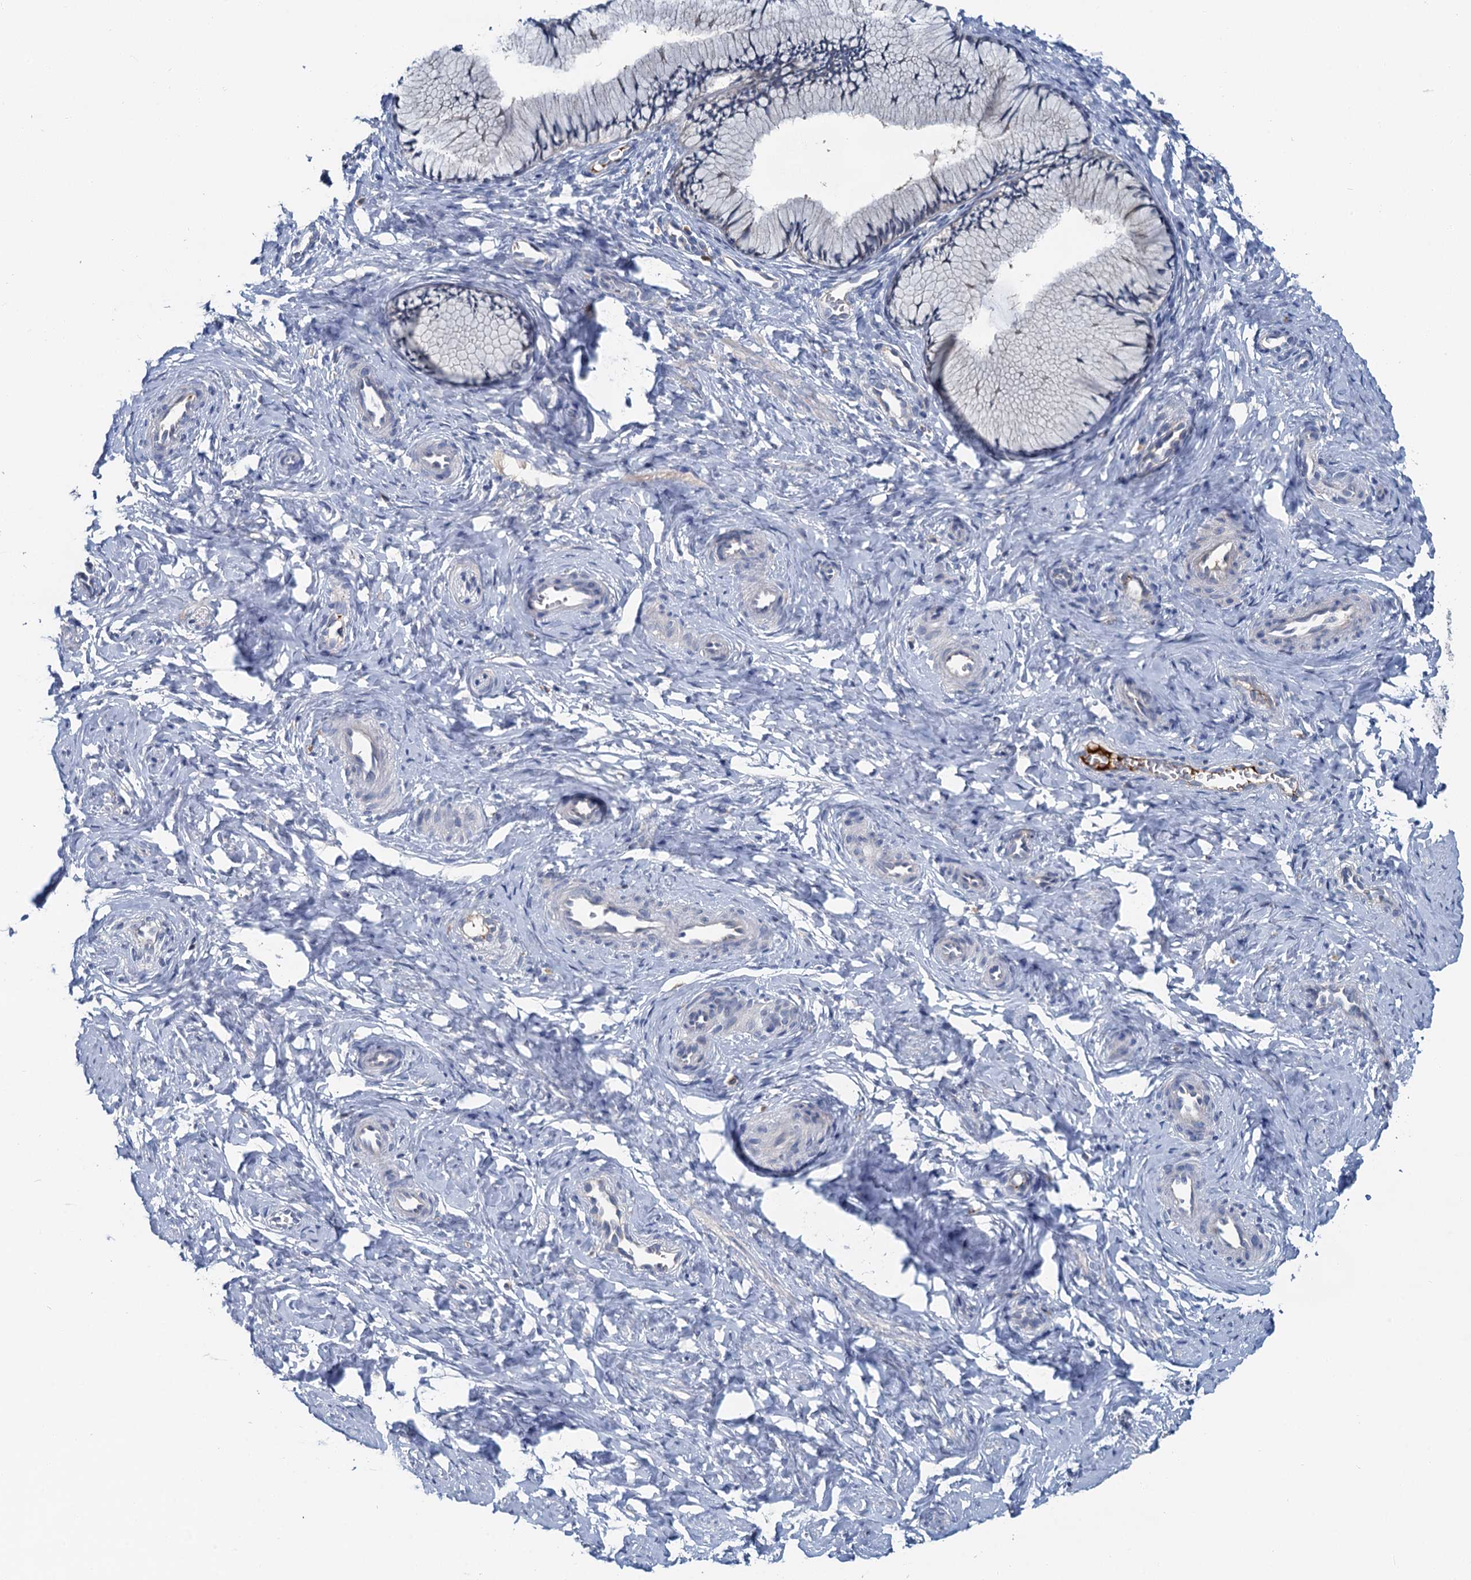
{"staining": {"intensity": "negative", "quantity": "none", "location": "none"}, "tissue": "cervix", "cell_type": "Glandular cells", "image_type": "normal", "snomed": [{"axis": "morphology", "description": "Normal tissue, NOS"}, {"axis": "topography", "description": "Cervix"}], "caption": "The micrograph shows no significant staining in glandular cells of cervix. The staining was performed using DAB to visualize the protein expression in brown, while the nuclei were stained in blue with hematoxylin (Magnification: 20x).", "gene": "SPINK9", "patient": {"sex": "female", "age": 27}}